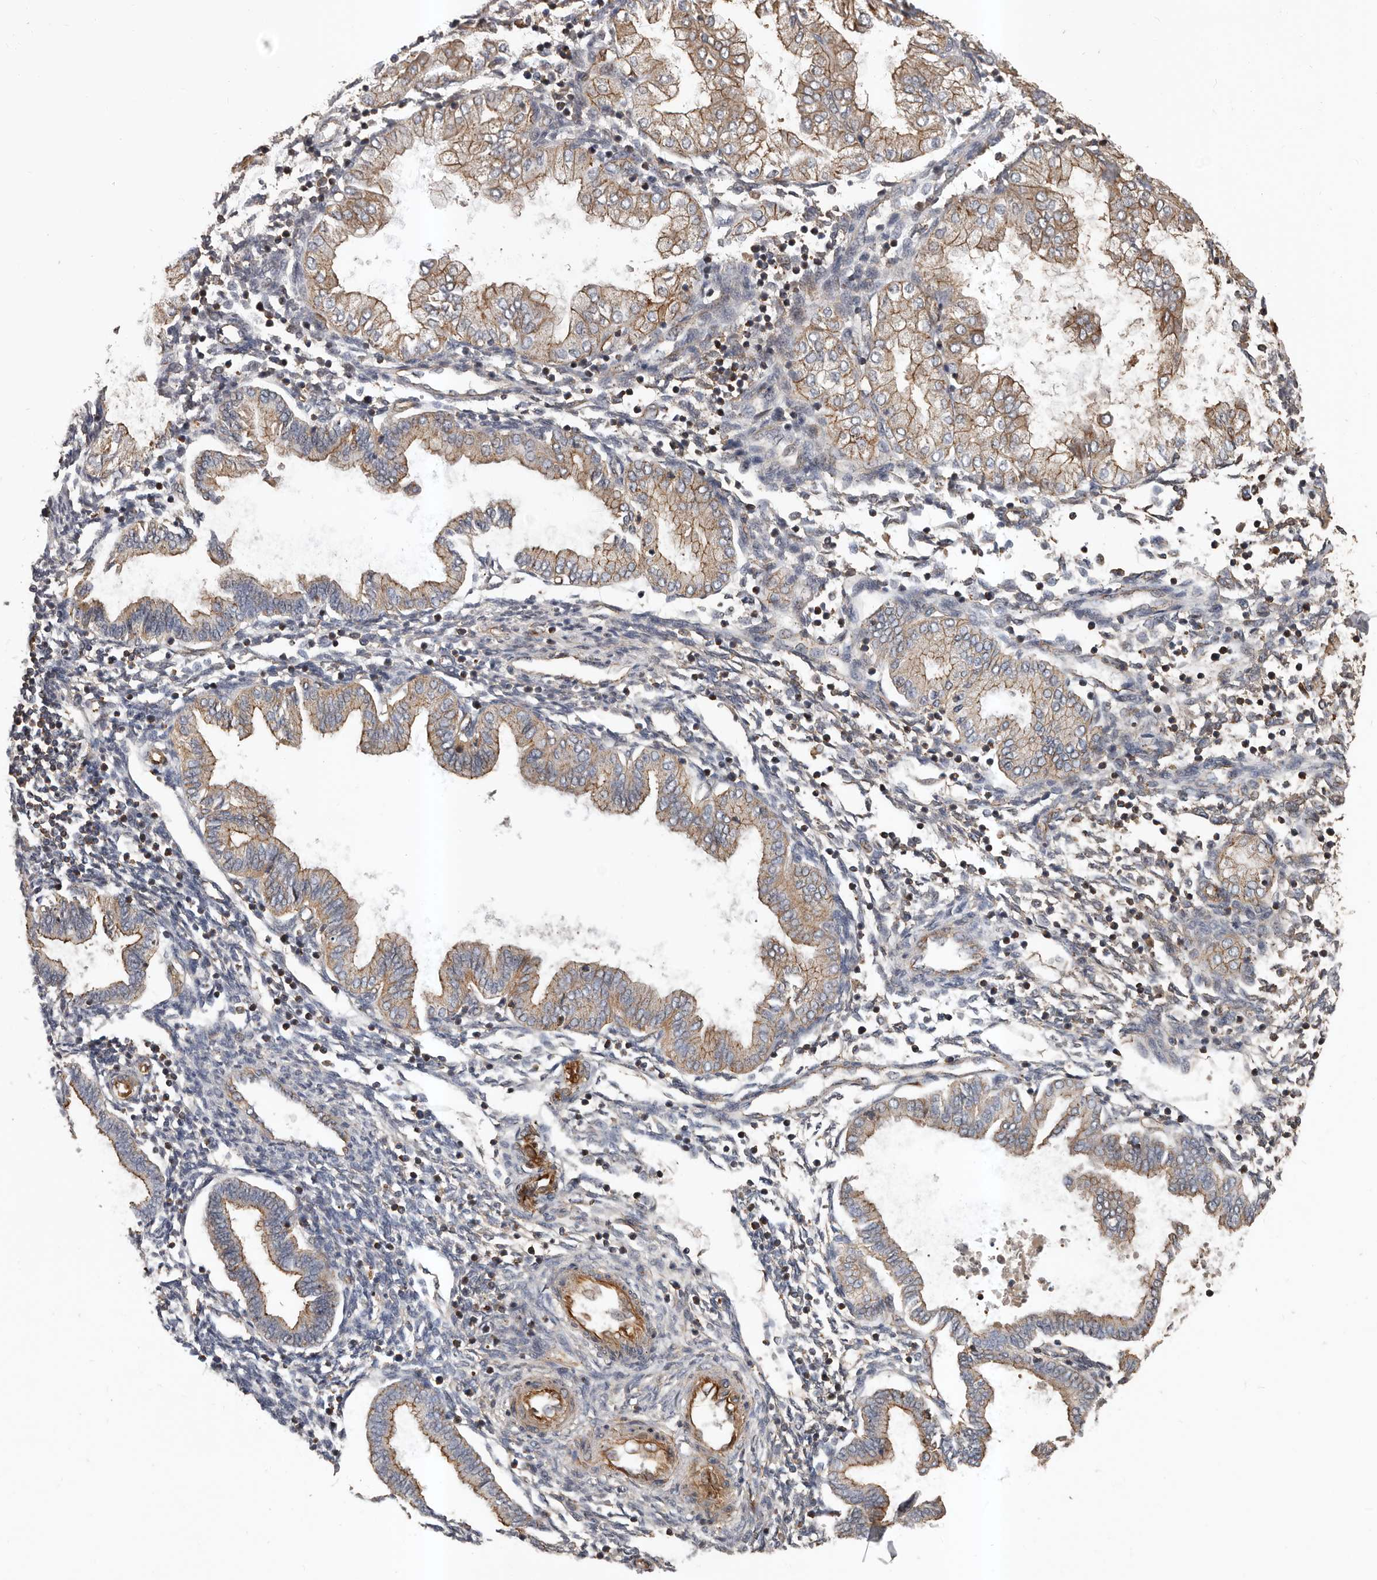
{"staining": {"intensity": "negative", "quantity": "none", "location": "none"}, "tissue": "endometrium", "cell_type": "Cells in endometrial stroma", "image_type": "normal", "snomed": [{"axis": "morphology", "description": "Normal tissue, NOS"}, {"axis": "topography", "description": "Endometrium"}], "caption": "This micrograph is of unremarkable endometrium stained with immunohistochemistry (IHC) to label a protein in brown with the nuclei are counter-stained blue. There is no positivity in cells in endometrial stroma. Nuclei are stained in blue.", "gene": "PNRC2", "patient": {"sex": "female", "age": 53}}